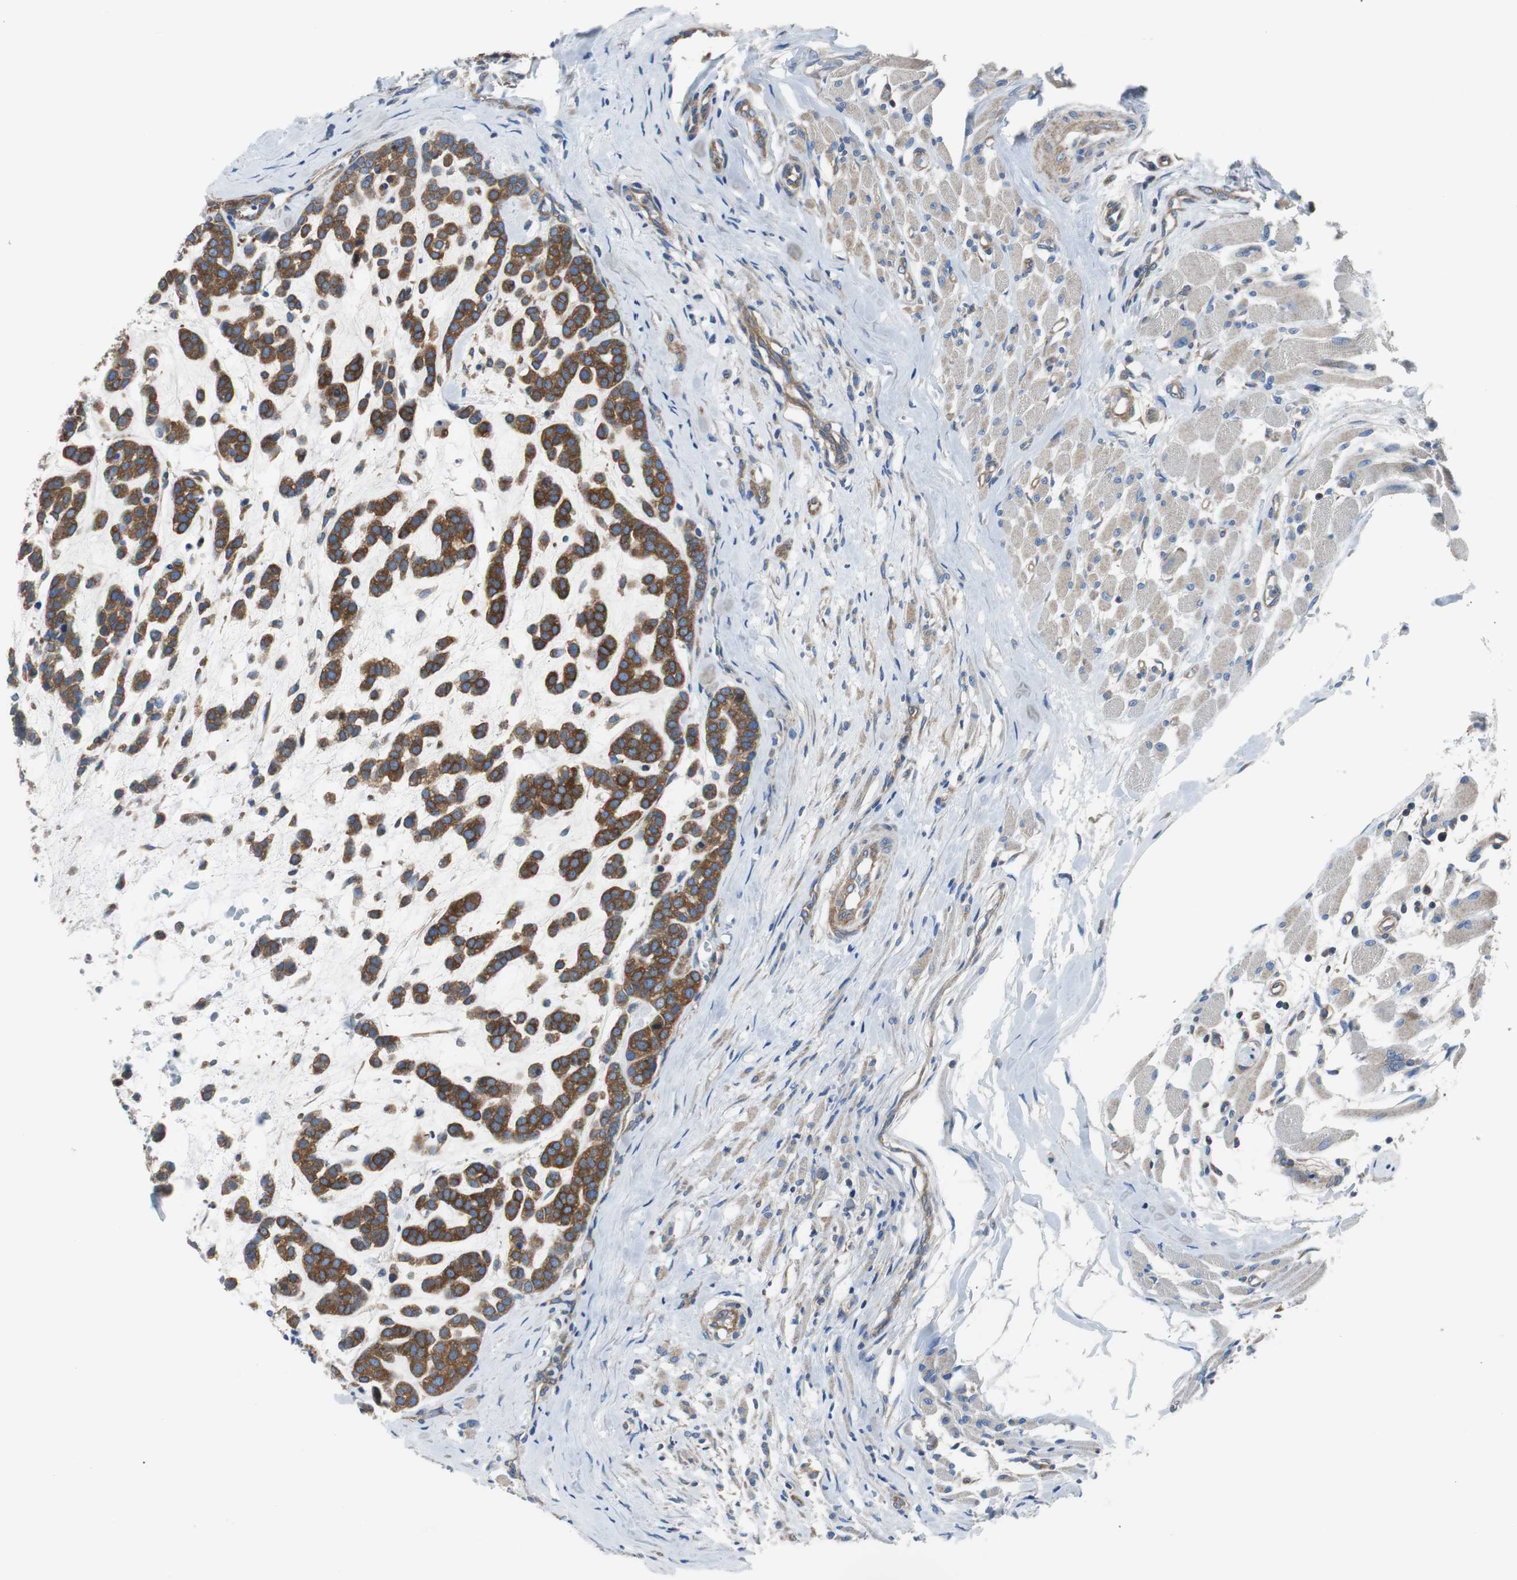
{"staining": {"intensity": "strong", "quantity": ">75%", "location": "cytoplasmic/membranous"}, "tissue": "head and neck cancer", "cell_type": "Tumor cells", "image_type": "cancer", "snomed": [{"axis": "morphology", "description": "Adenocarcinoma, NOS"}, {"axis": "morphology", "description": "Adenoma, NOS"}, {"axis": "topography", "description": "Head-Neck"}], "caption": "This image reveals immunohistochemistry staining of human head and neck cancer, with high strong cytoplasmic/membranous staining in approximately >75% of tumor cells.", "gene": "BRAF", "patient": {"sex": "female", "age": 55}}